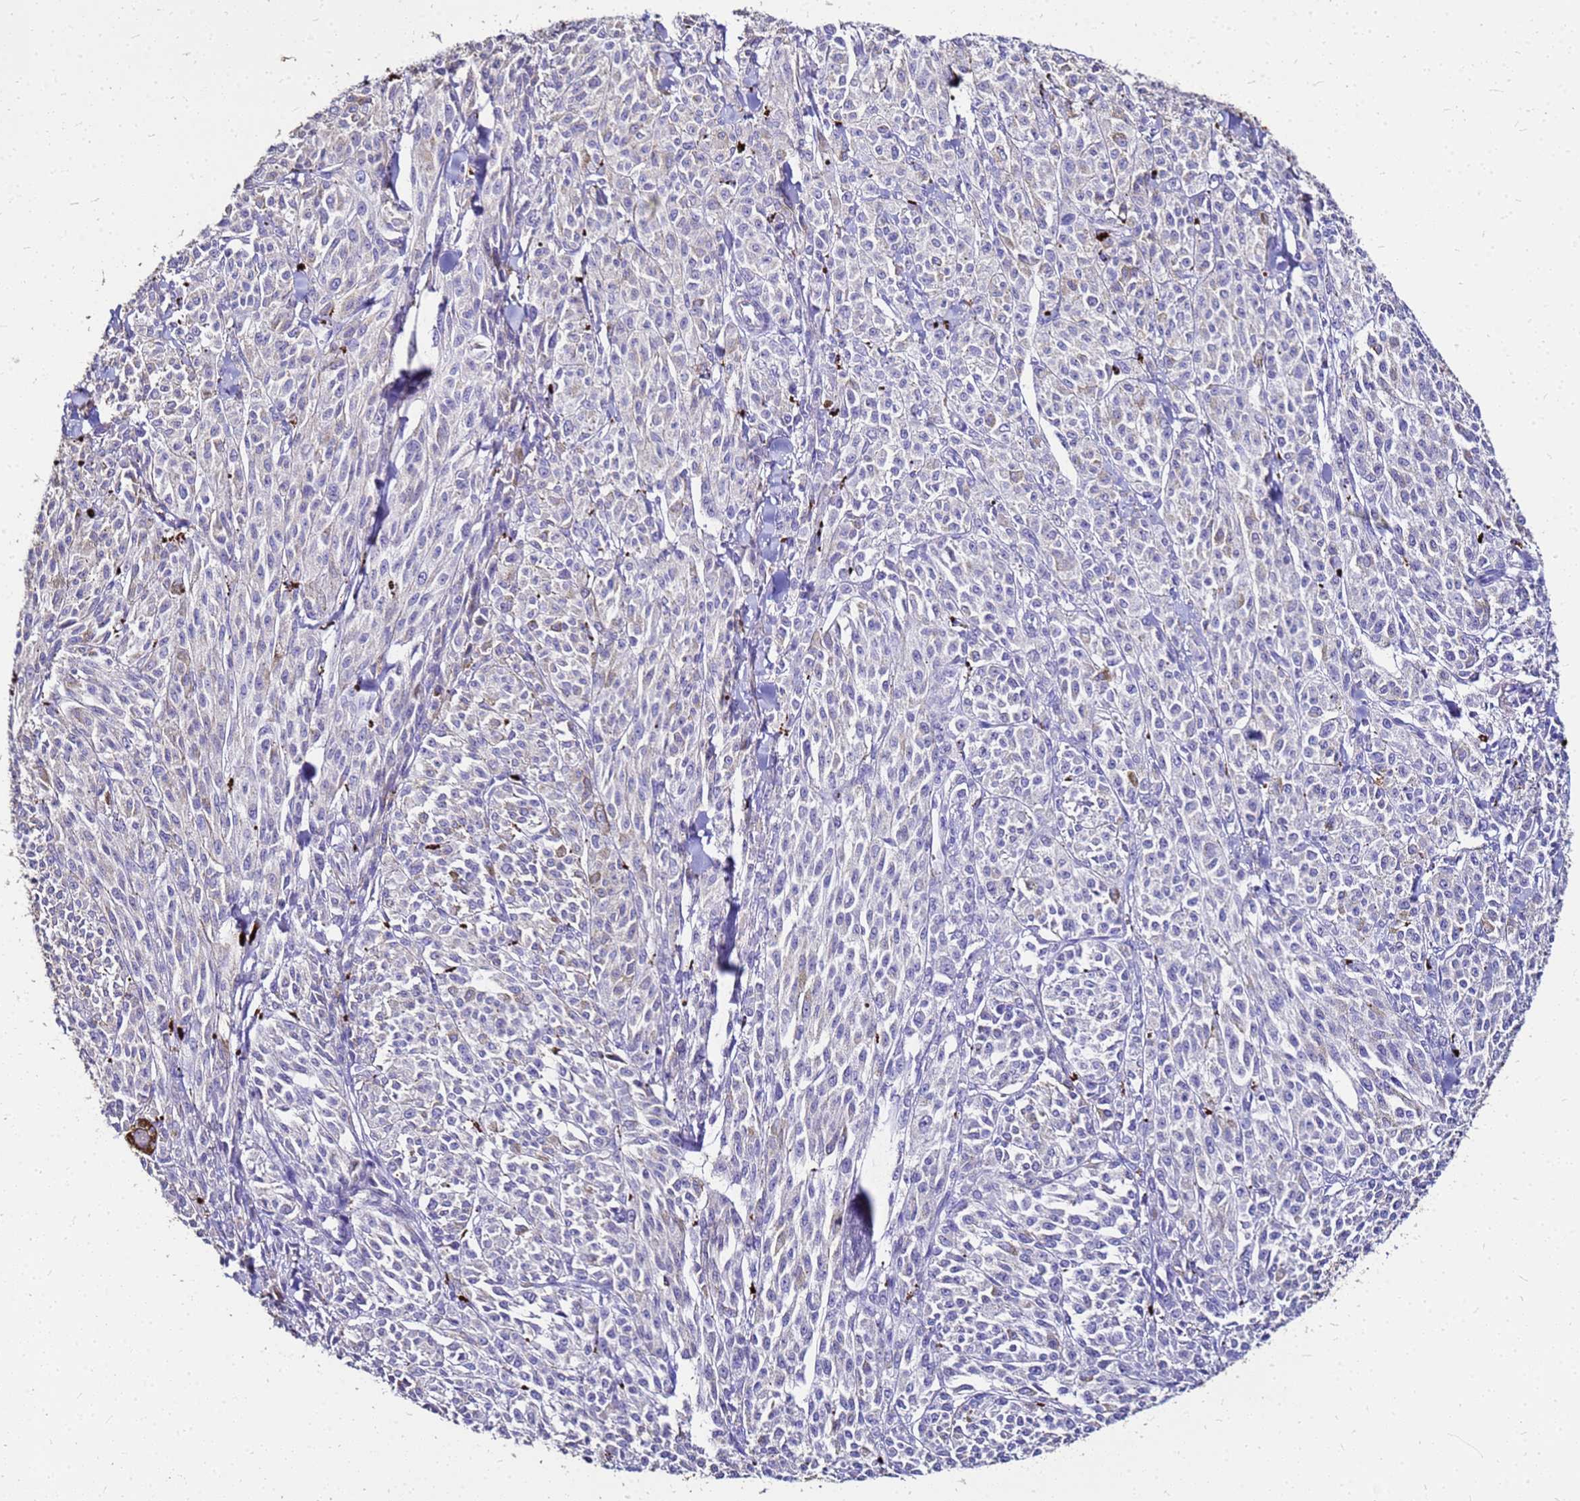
{"staining": {"intensity": "negative", "quantity": "none", "location": "none"}, "tissue": "melanoma", "cell_type": "Tumor cells", "image_type": "cancer", "snomed": [{"axis": "morphology", "description": "Malignant melanoma, NOS"}, {"axis": "topography", "description": "Skin"}], "caption": "Immunohistochemistry (IHC) histopathology image of malignant melanoma stained for a protein (brown), which demonstrates no expression in tumor cells.", "gene": "S100A2", "patient": {"sex": "female", "age": 52}}